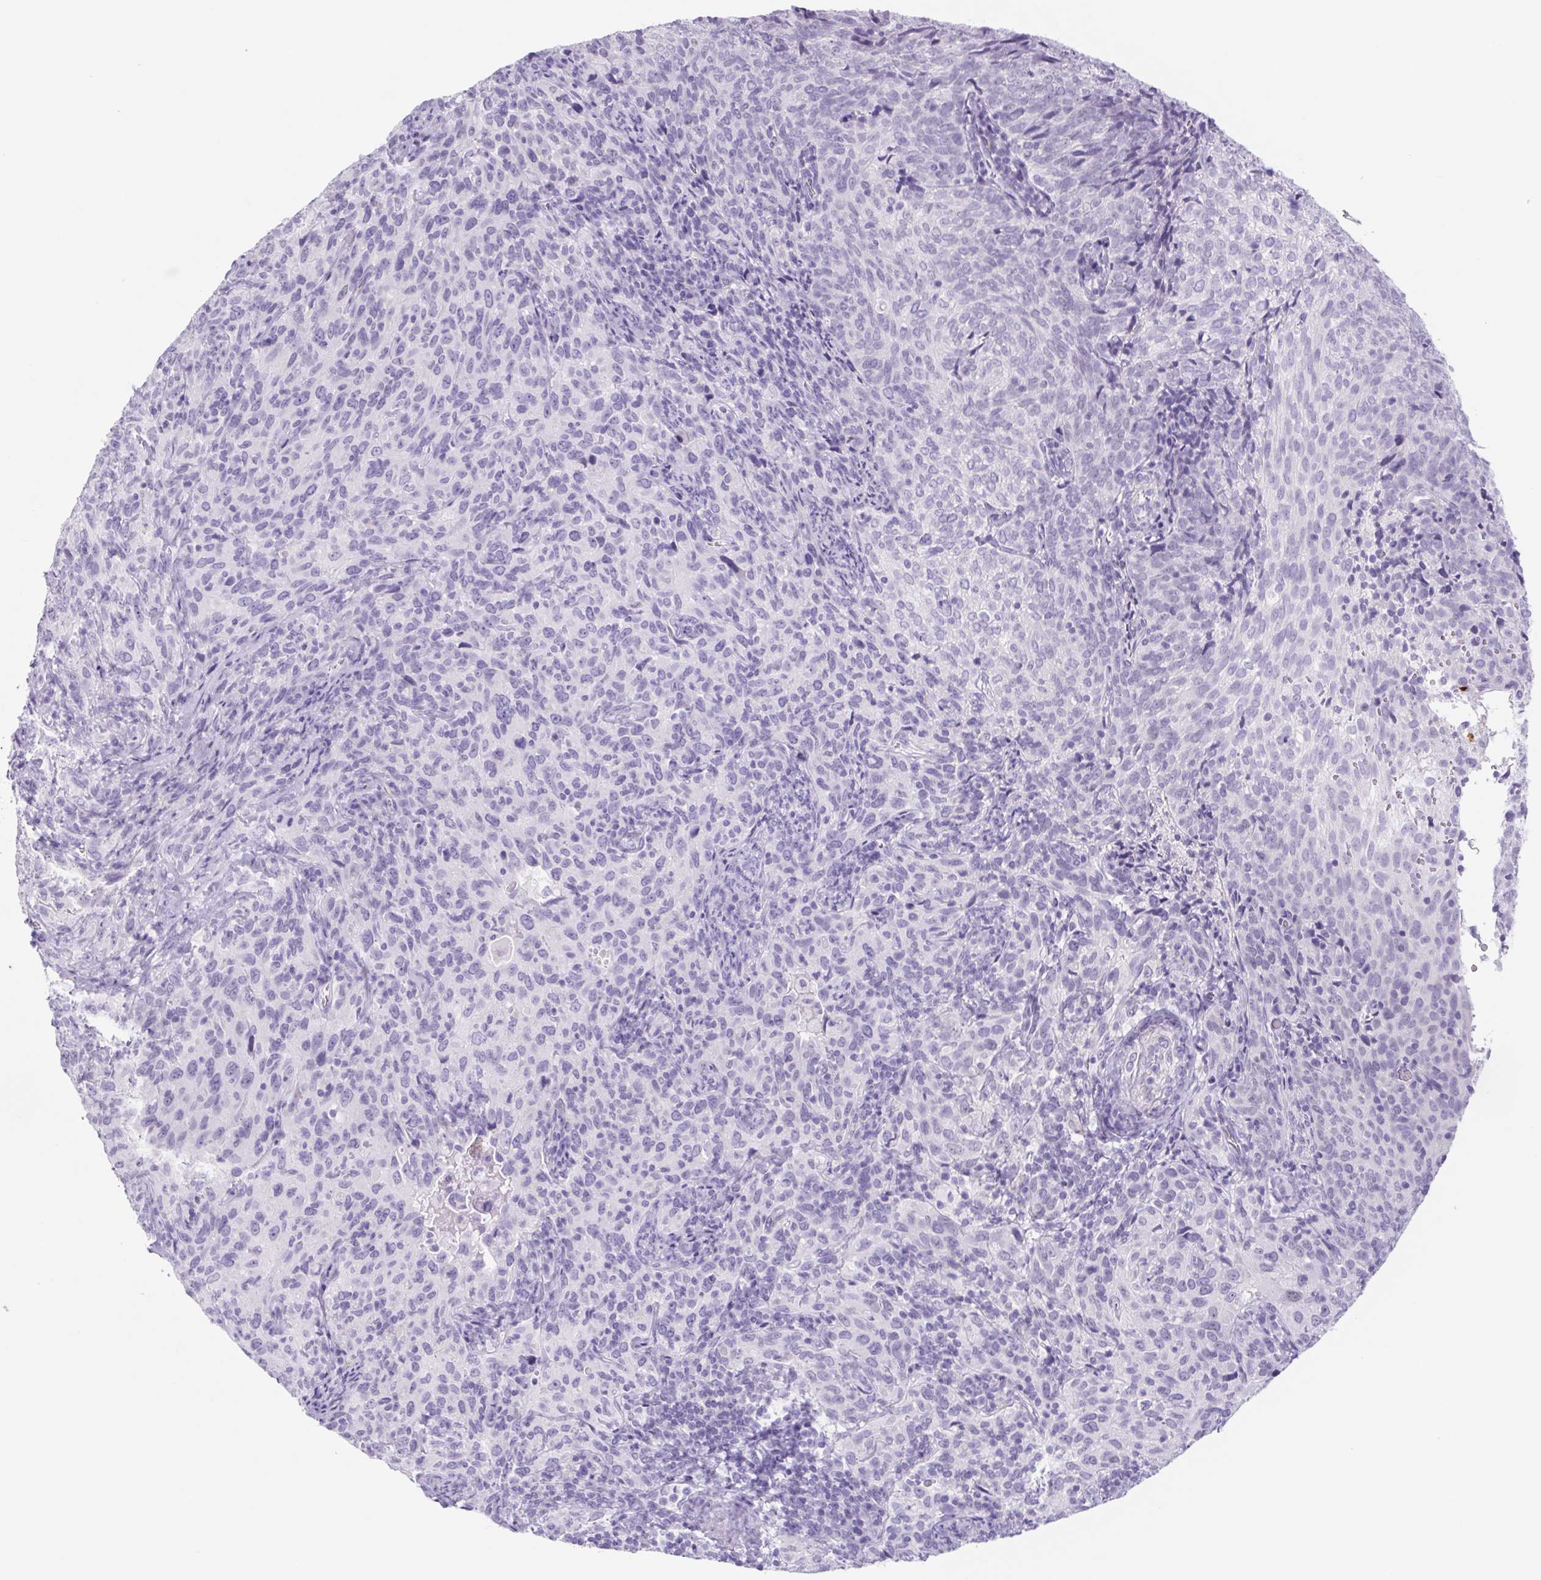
{"staining": {"intensity": "negative", "quantity": "none", "location": "none"}, "tissue": "cervical cancer", "cell_type": "Tumor cells", "image_type": "cancer", "snomed": [{"axis": "morphology", "description": "Squamous cell carcinoma, NOS"}, {"axis": "topography", "description": "Cervix"}], "caption": "Tumor cells are negative for protein expression in human squamous cell carcinoma (cervical).", "gene": "CYP21A2", "patient": {"sex": "female", "age": 51}}